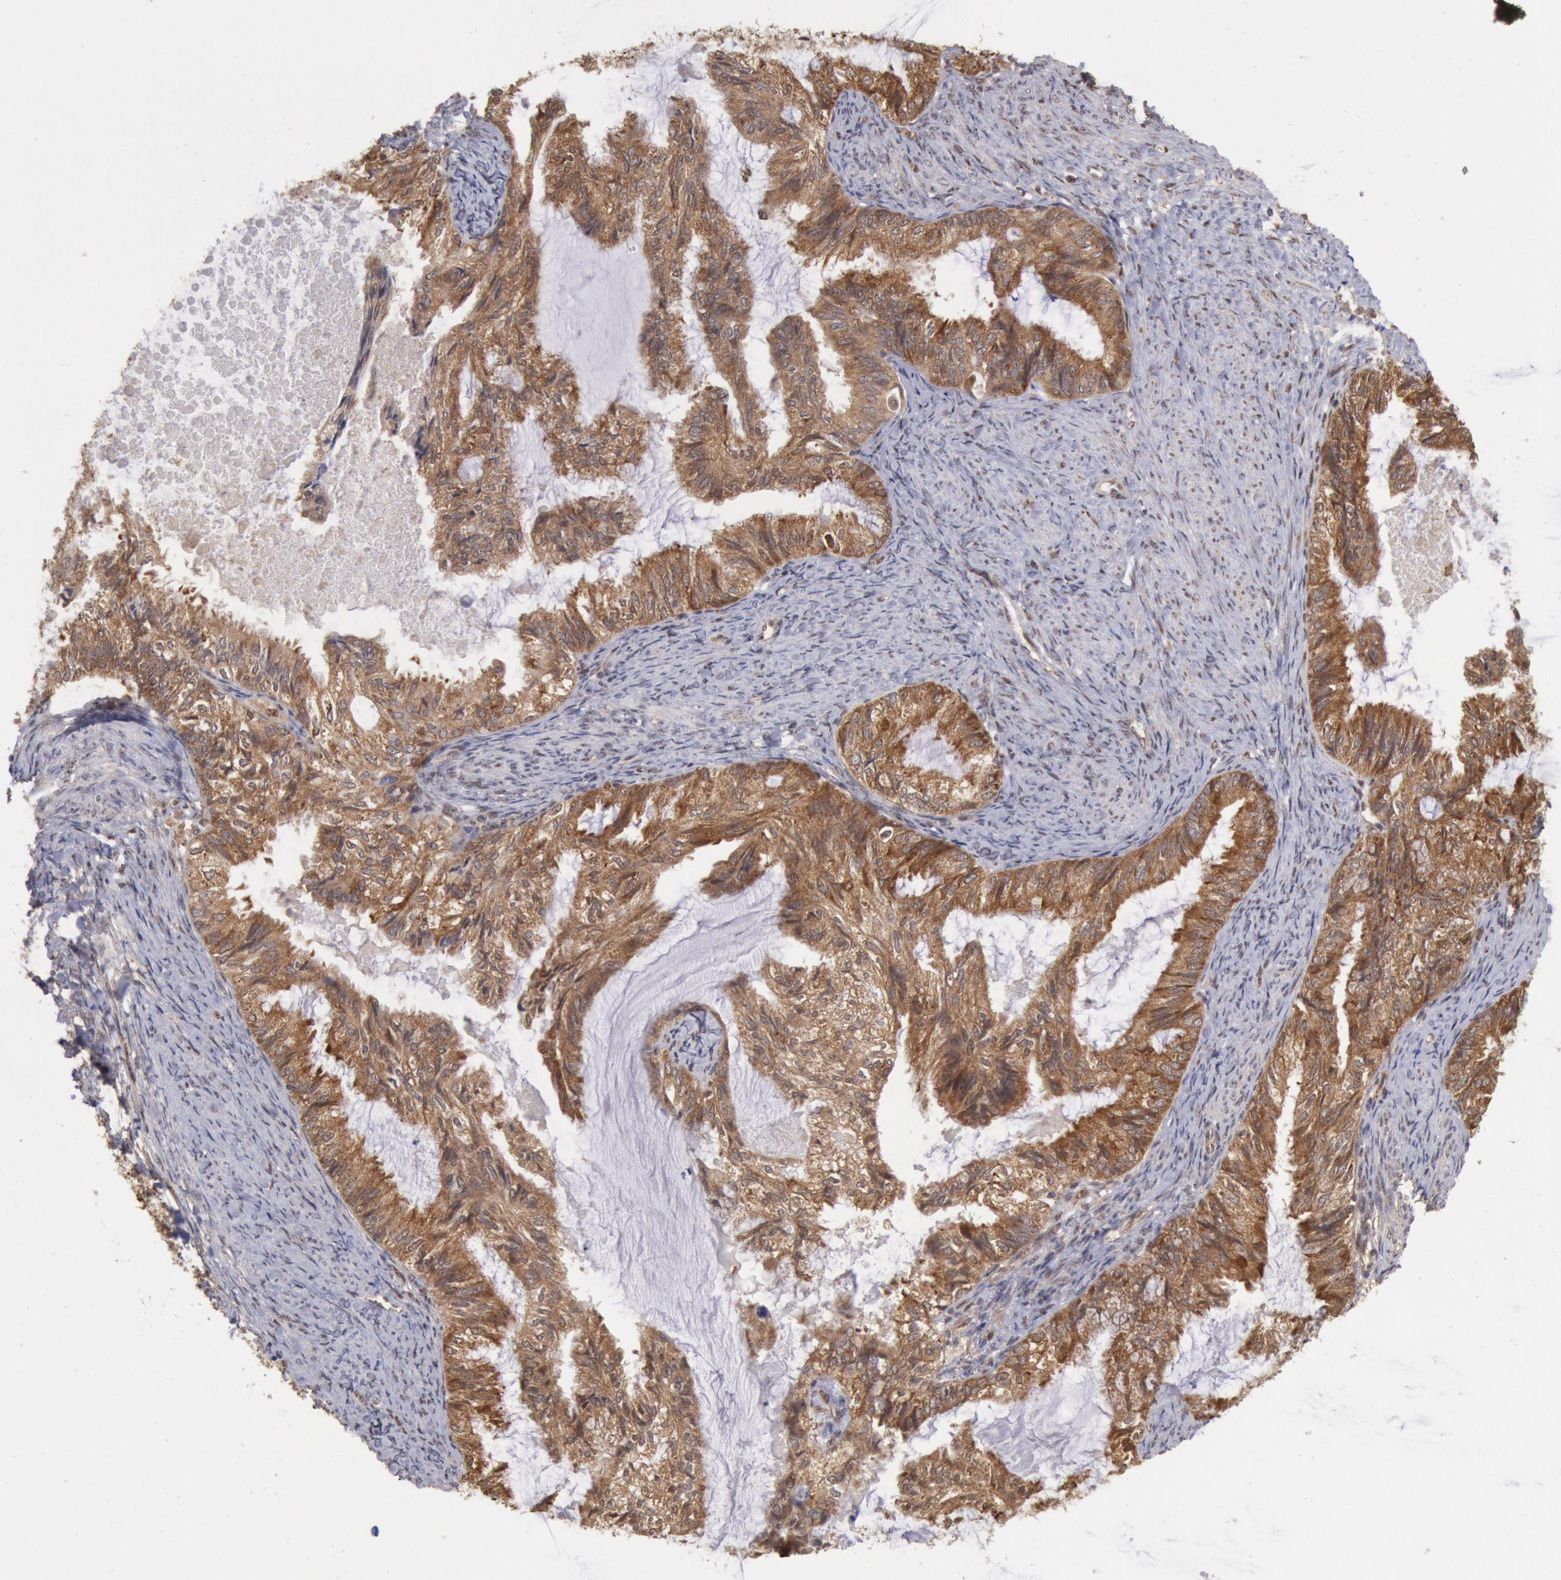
{"staining": {"intensity": "strong", "quantity": ">75%", "location": "cytoplasmic/membranous"}, "tissue": "endometrial cancer", "cell_type": "Tumor cells", "image_type": "cancer", "snomed": [{"axis": "morphology", "description": "Adenocarcinoma, NOS"}, {"axis": "topography", "description": "Endometrium"}], "caption": "High-magnification brightfield microscopy of adenocarcinoma (endometrial) stained with DAB (brown) and counterstained with hematoxylin (blue). tumor cells exhibit strong cytoplasmic/membranous positivity is seen in approximately>75% of cells.", "gene": "STX17", "patient": {"sex": "female", "age": 86}}